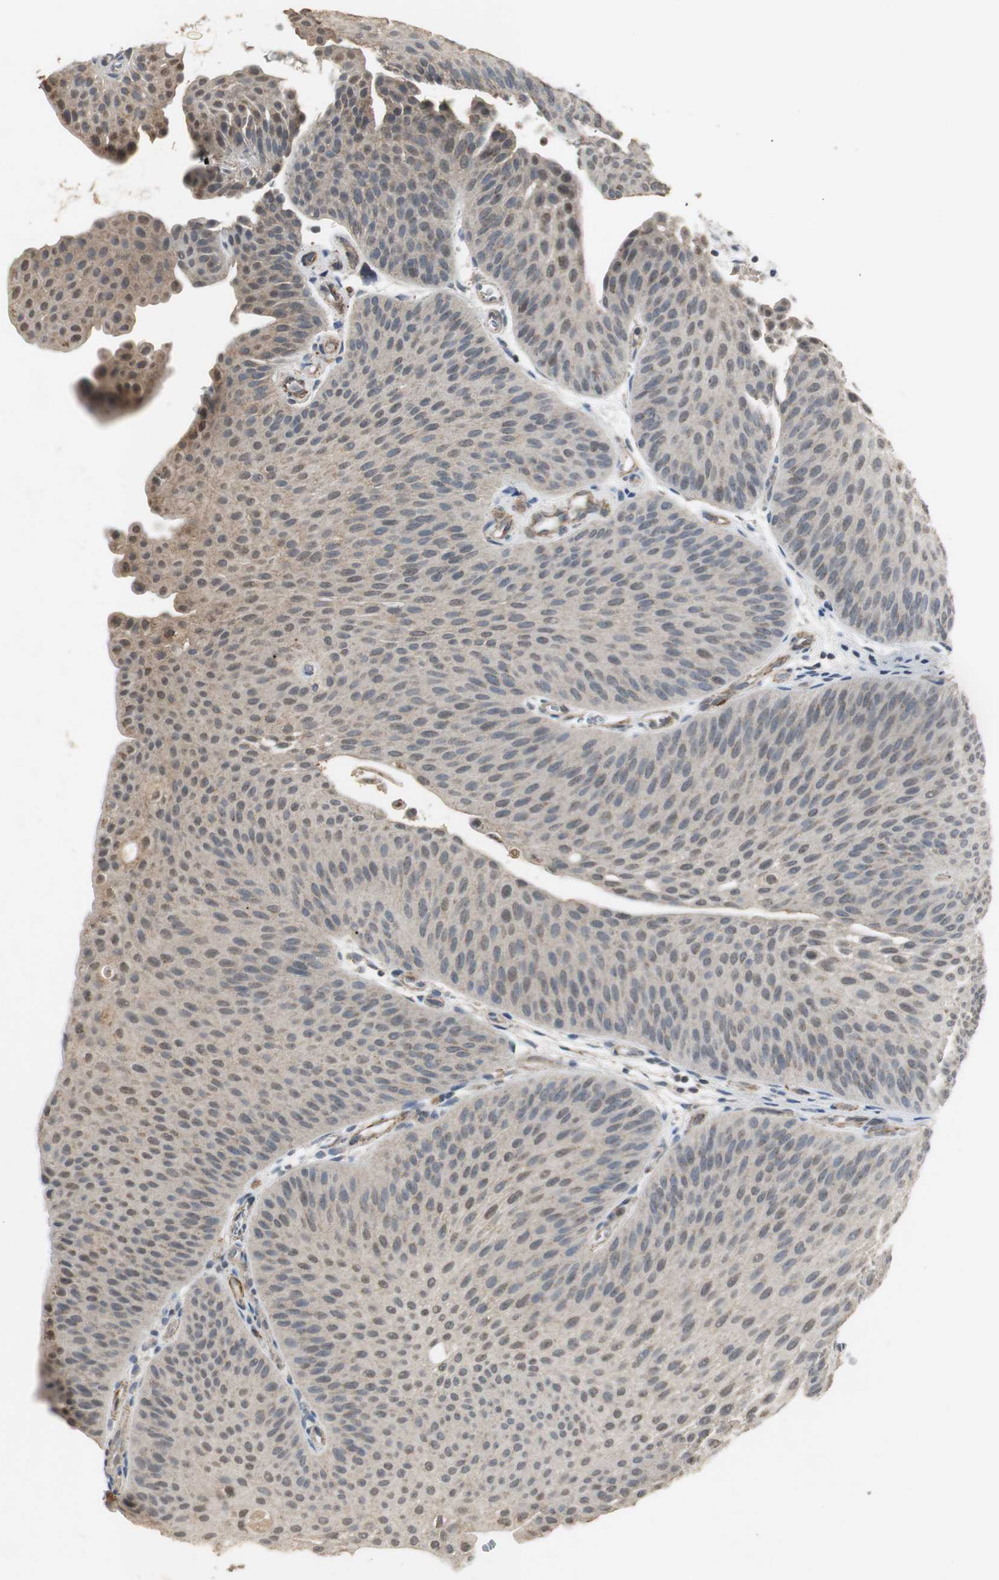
{"staining": {"intensity": "weak", "quantity": ">75%", "location": "cytoplasmic/membranous,nuclear"}, "tissue": "urothelial cancer", "cell_type": "Tumor cells", "image_type": "cancer", "snomed": [{"axis": "morphology", "description": "Urothelial carcinoma, Low grade"}, {"axis": "topography", "description": "Urinary bladder"}], "caption": "Urothelial cancer tissue demonstrates weak cytoplasmic/membranous and nuclear staining in about >75% of tumor cells, visualized by immunohistochemistry. Ihc stains the protein in brown and the nuclei are stained blue.", "gene": "JTB", "patient": {"sex": "female", "age": 60}}